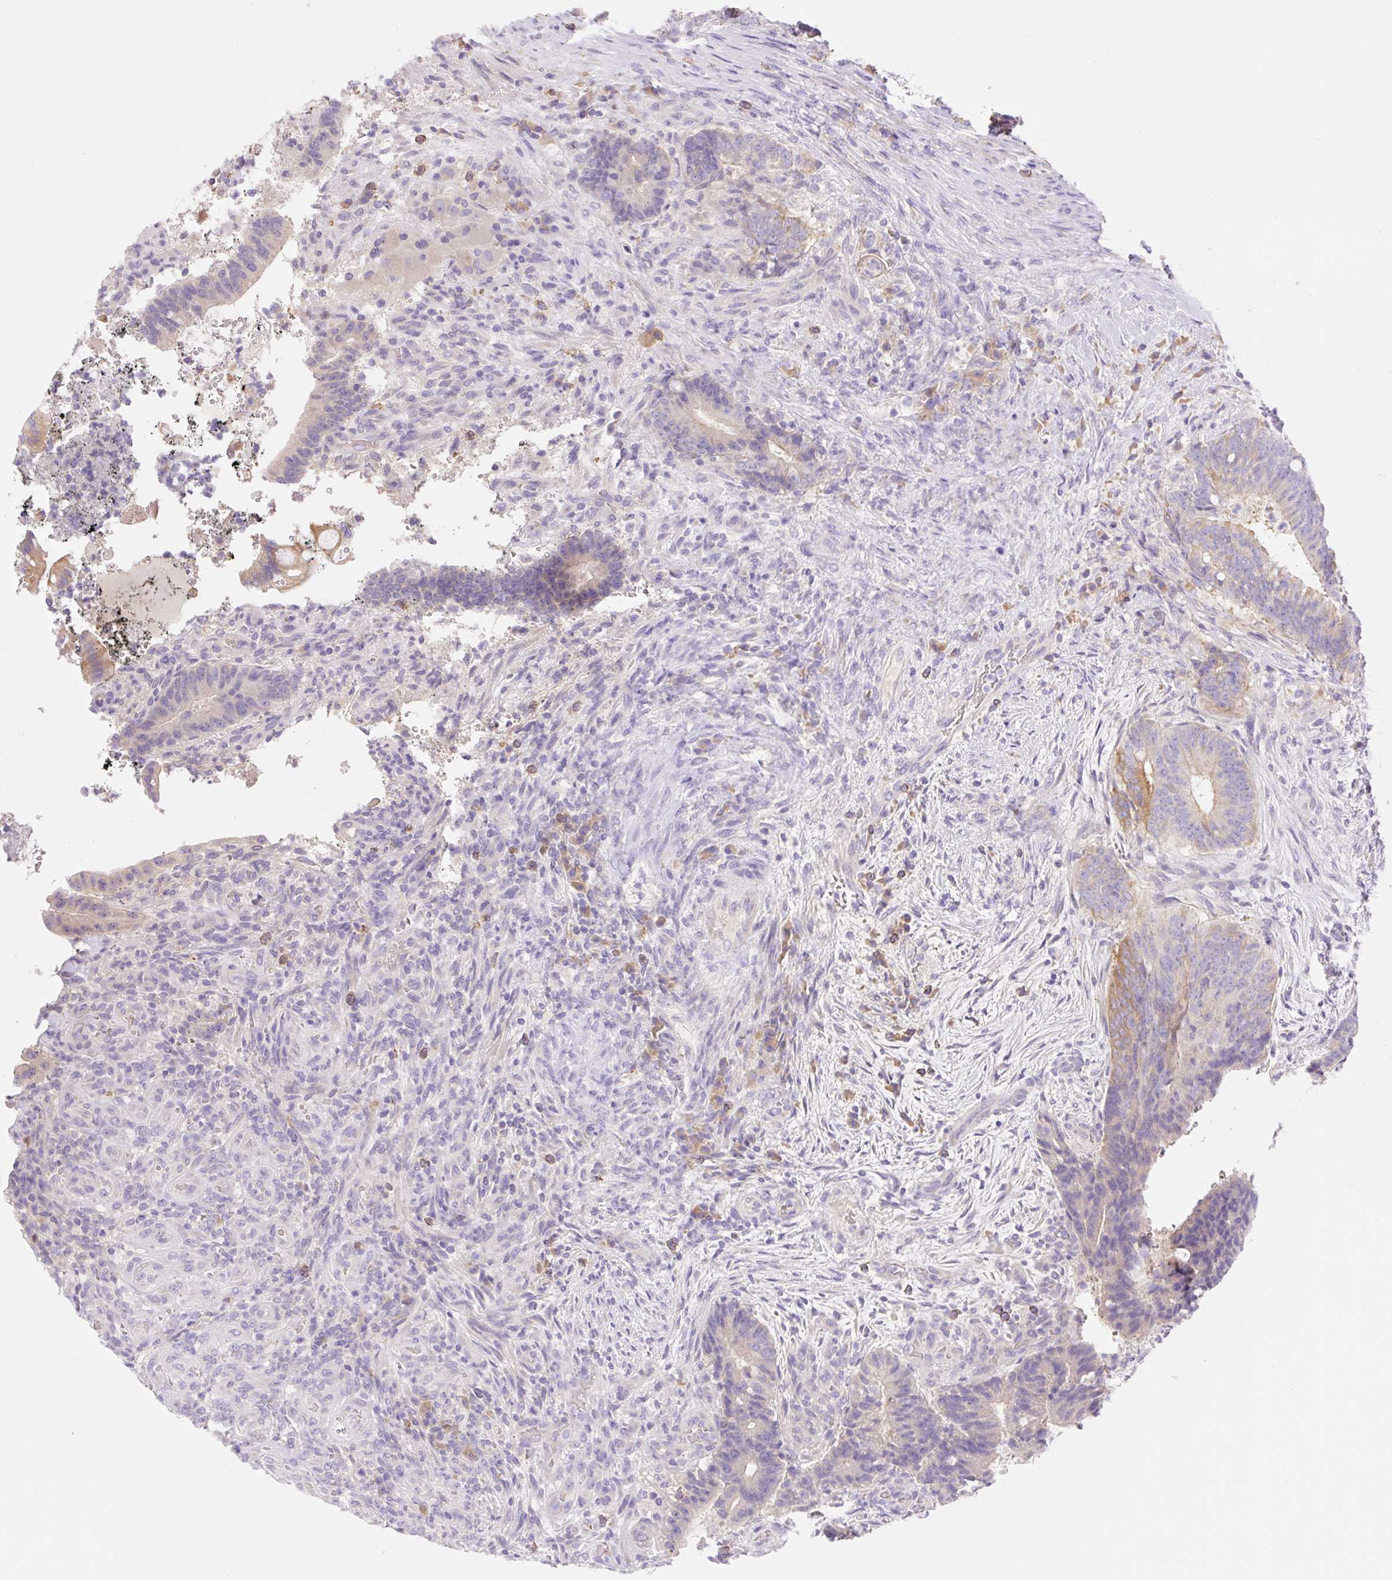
{"staining": {"intensity": "moderate", "quantity": "25%-75%", "location": "cytoplasmic/membranous"}, "tissue": "colorectal cancer", "cell_type": "Tumor cells", "image_type": "cancer", "snomed": [{"axis": "morphology", "description": "Adenocarcinoma, NOS"}, {"axis": "topography", "description": "Colon"}], "caption": "High-magnification brightfield microscopy of adenocarcinoma (colorectal) stained with DAB (3,3'-diaminobenzidine) (brown) and counterstained with hematoxylin (blue). tumor cells exhibit moderate cytoplasmic/membranous positivity is seen in approximately25%-75% of cells.", "gene": "DENND5A", "patient": {"sex": "female", "age": 43}}